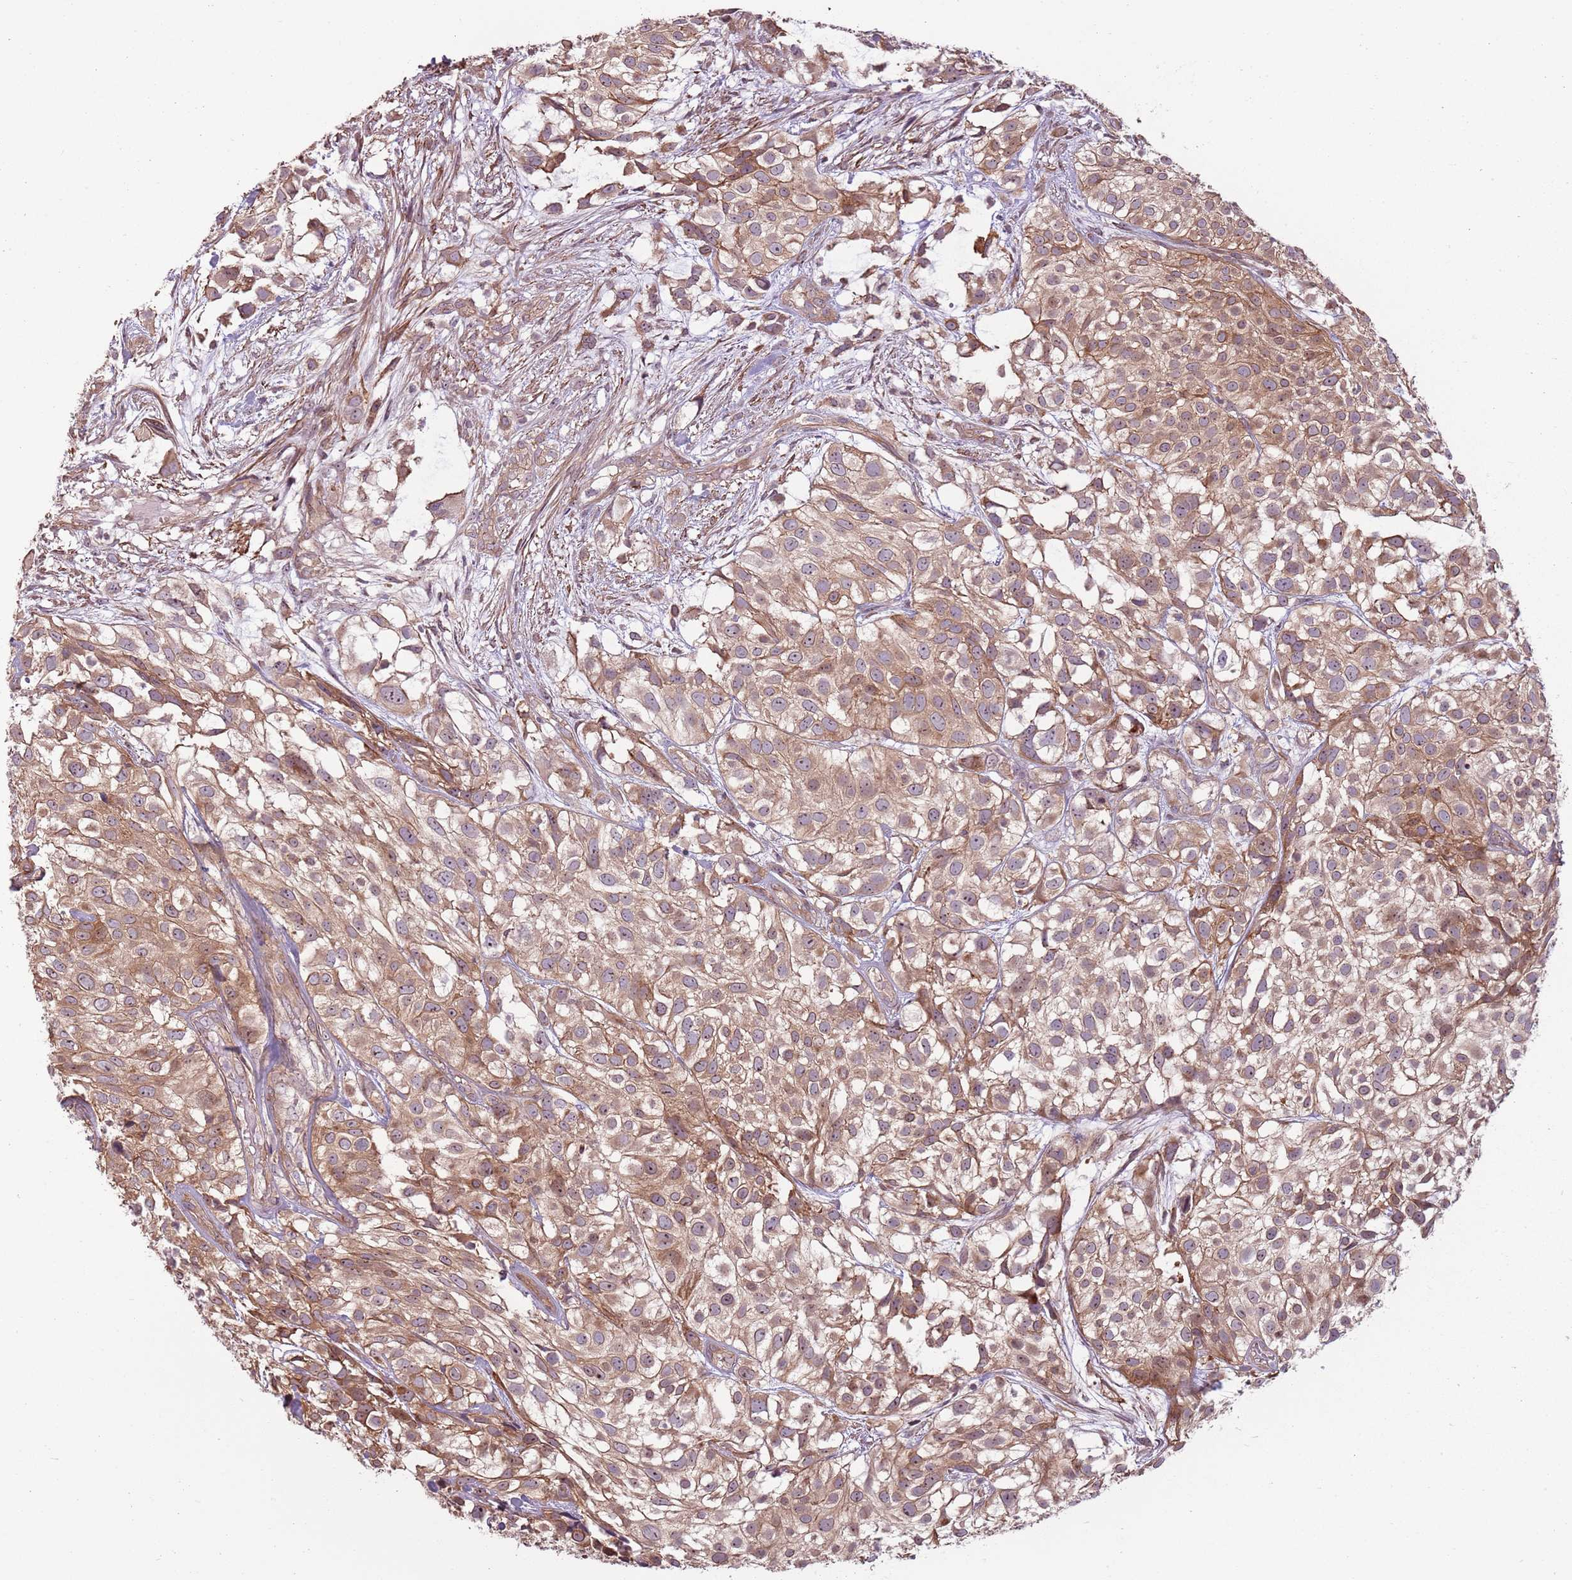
{"staining": {"intensity": "moderate", "quantity": ">75%", "location": "cytoplasmic/membranous"}, "tissue": "urothelial cancer", "cell_type": "Tumor cells", "image_type": "cancer", "snomed": [{"axis": "morphology", "description": "Urothelial carcinoma, High grade"}, {"axis": "topography", "description": "Urinary bladder"}], "caption": "Human high-grade urothelial carcinoma stained for a protein (brown) reveals moderate cytoplasmic/membranous positive staining in approximately >75% of tumor cells.", "gene": "RPL21", "patient": {"sex": "male", "age": 56}}